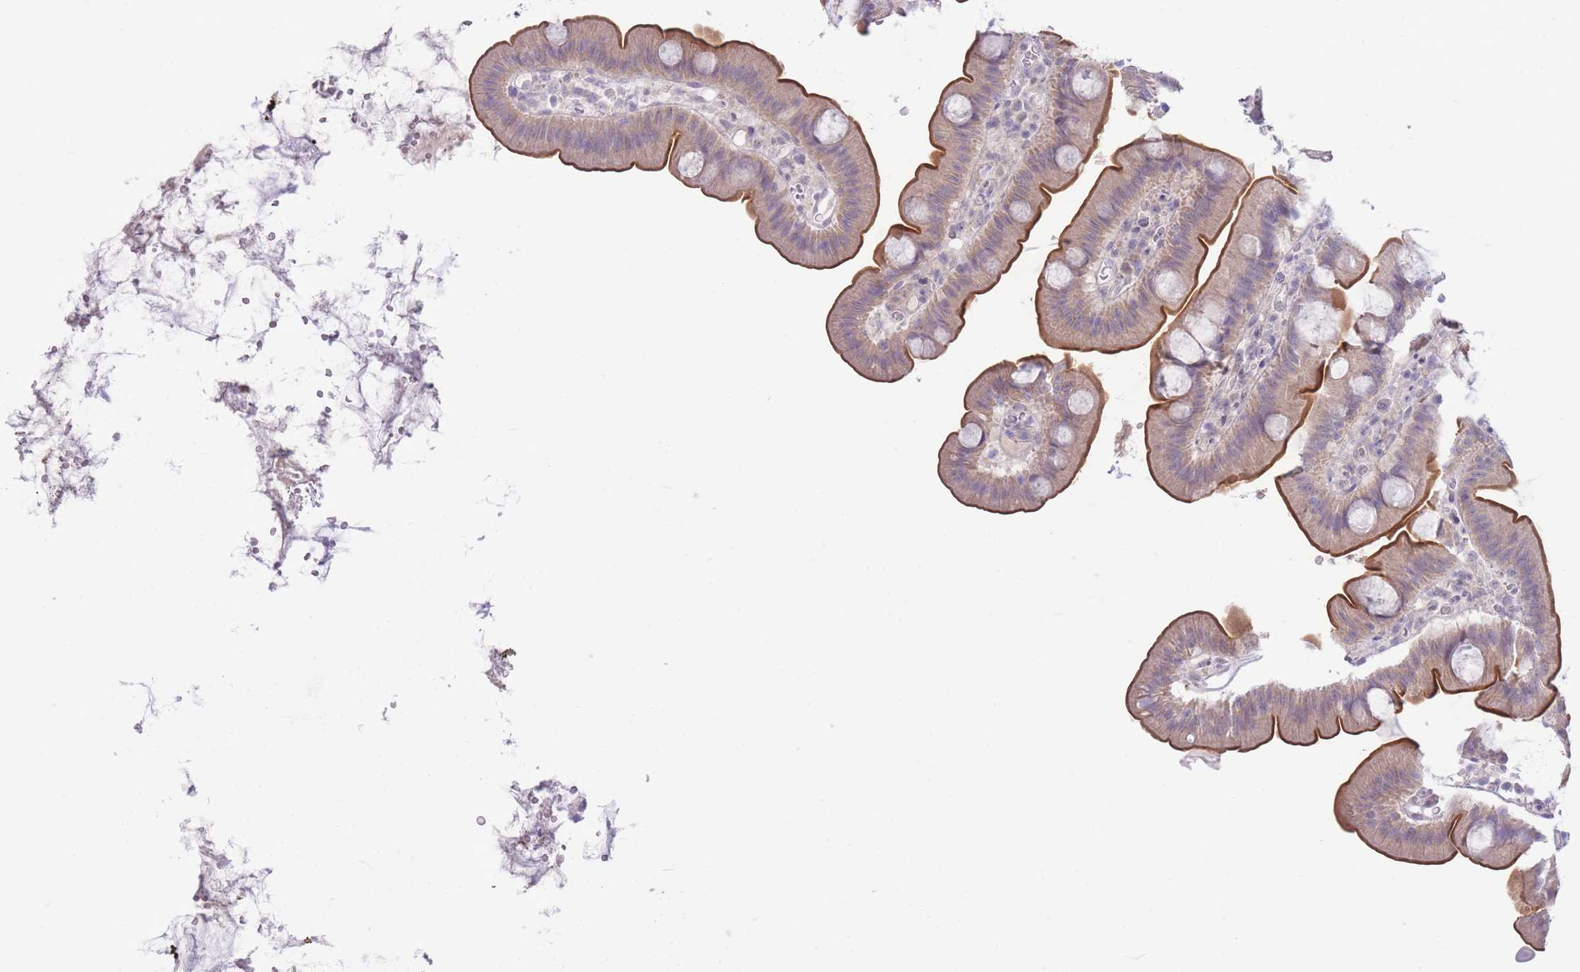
{"staining": {"intensity": "moderate", "quantity": "25%-75%", "location": "cytoplasmic/membranous"}, "tissue": "small intestine", "cell_type": "Glandular cells", "image_type": "normal", "snomed": [{"axis": "morphology", "description": "Normal tissue, NOS"}, {"axis": "topography", "description": "Small intestine"}], "caption": "Moderate cytoplasmic/membranous expression is seen in about 25%-75% of glandular cells in unremarkable small intestine. (DAB (3,3'-diaminobenzidine) IHC with brightfield microscopy, high magnification).", "gene": "FBXO46", "patient": {"sex": "female", "age": 68}}